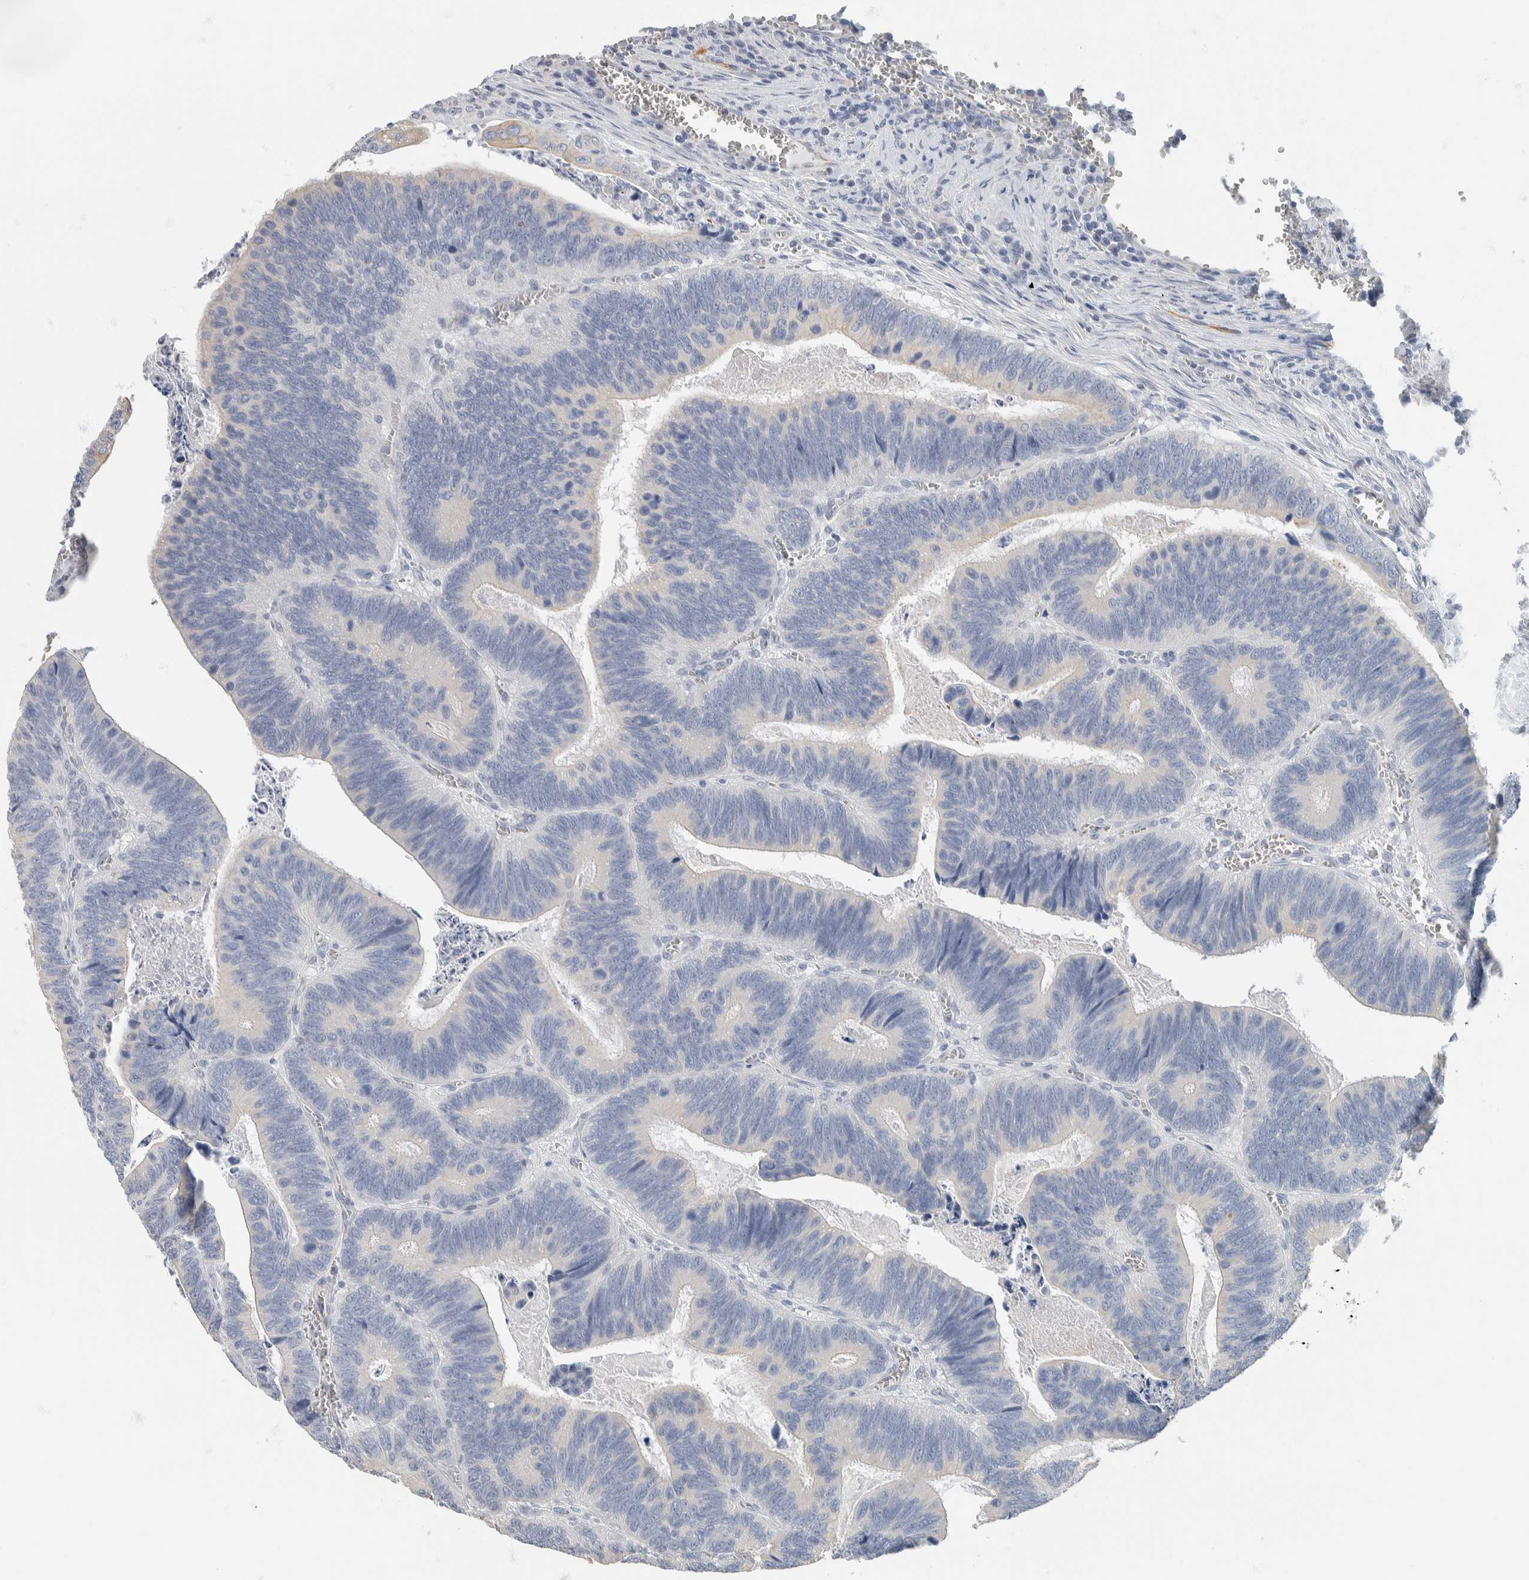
{"staining": {"intensity": "negative", "quantity": "none", "location": "none"}, "tissue": "colorectal cancer", "cell_type": "Tumor cells", "image_type": "cancer", "snomed": [{"axis": "morphology", "description": "Inflammation, NOS"}, {"axis": "morphology", "description": "Adenocarcinoma, NOS"}, {"axis": "topography", "description": "Colon"}], "caption": "The image displays no significant expression in tumor cells of colorectal cancer (adenocarcinoma).", "gene": "NEFM", "patient": {"sex": "male", "age": 72}}